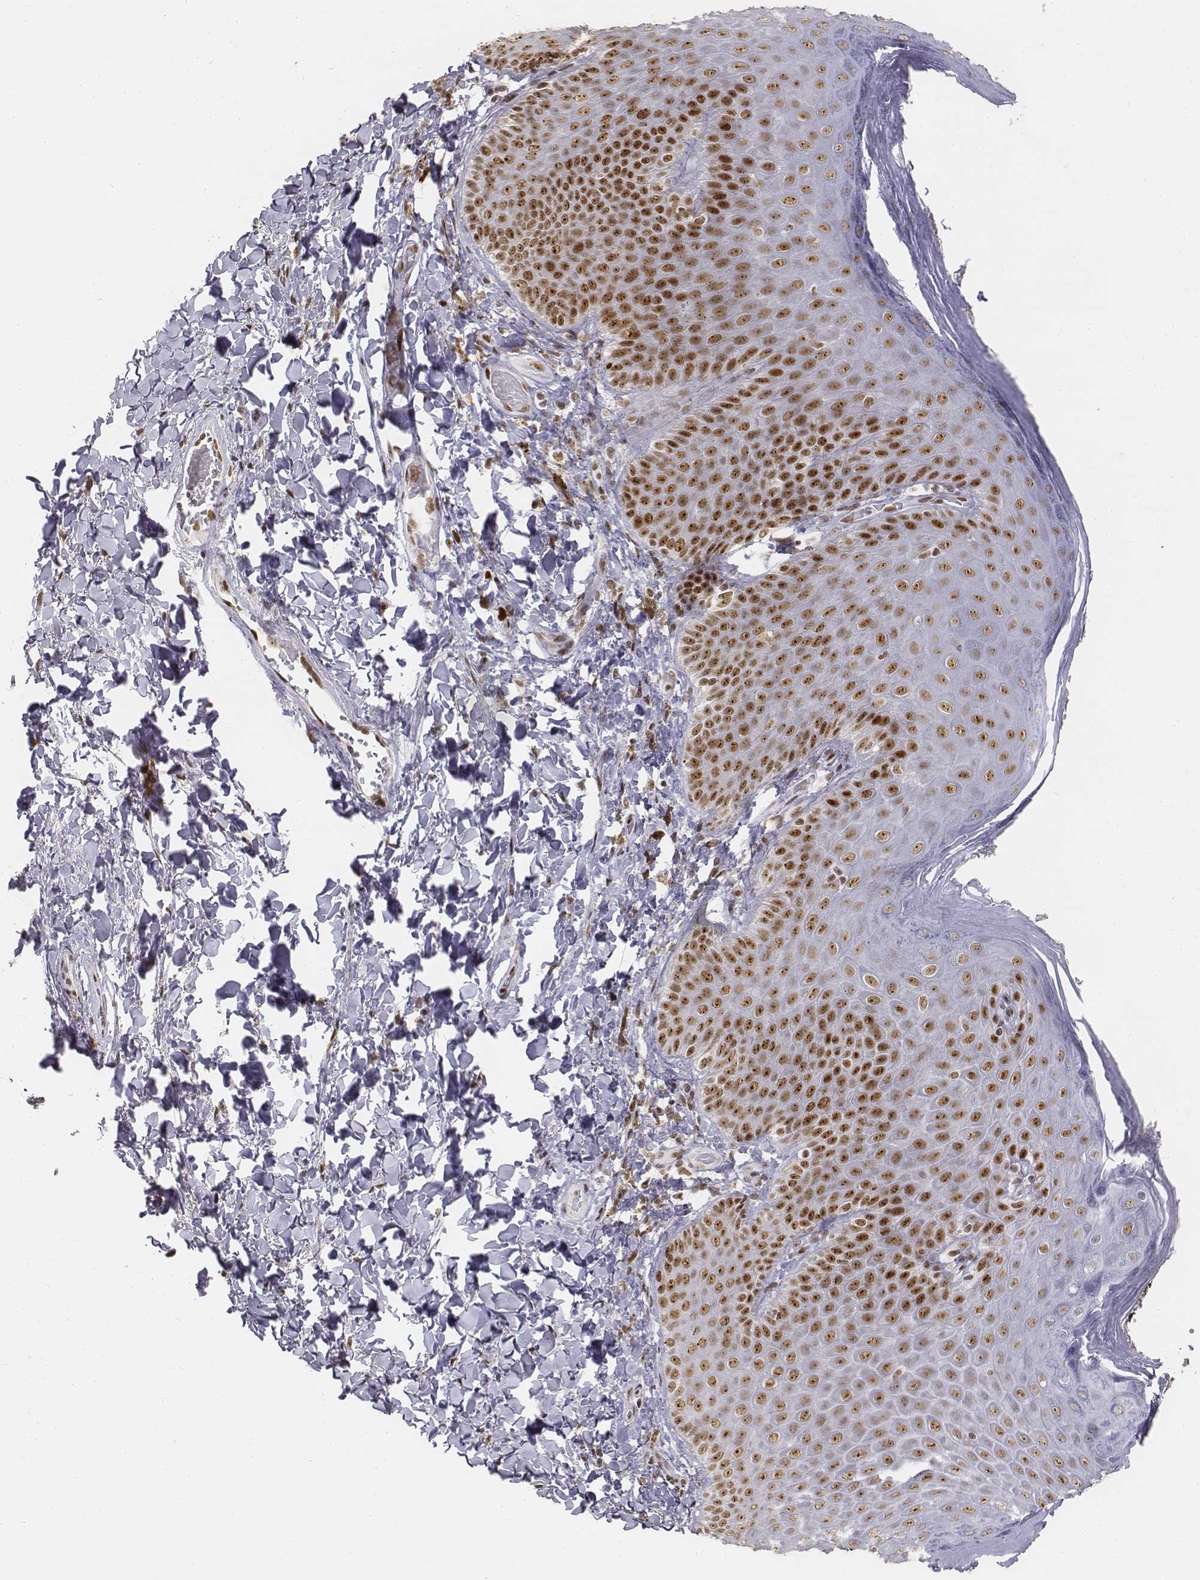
{"staining": {"intensity": "moderate", "quantity": ">75%", "location": "nuclear"}, "tissue": "skin", "cell_type": "Epidermal cells", "image_type": "normal", "snomed": [{"axis": "morphology", "description": "Normal tissue, NOS"}, {"axis": "topography", "description": "Anal"}], "caption": "IHC image of unremarkable skin stained for a protein (brown), which demonstrates medium levels of moderate nuclear positivity in approximately >75% of epidermal cells.", "gene": "PHF6", "patient": {"sex": "male", "age": 53}}